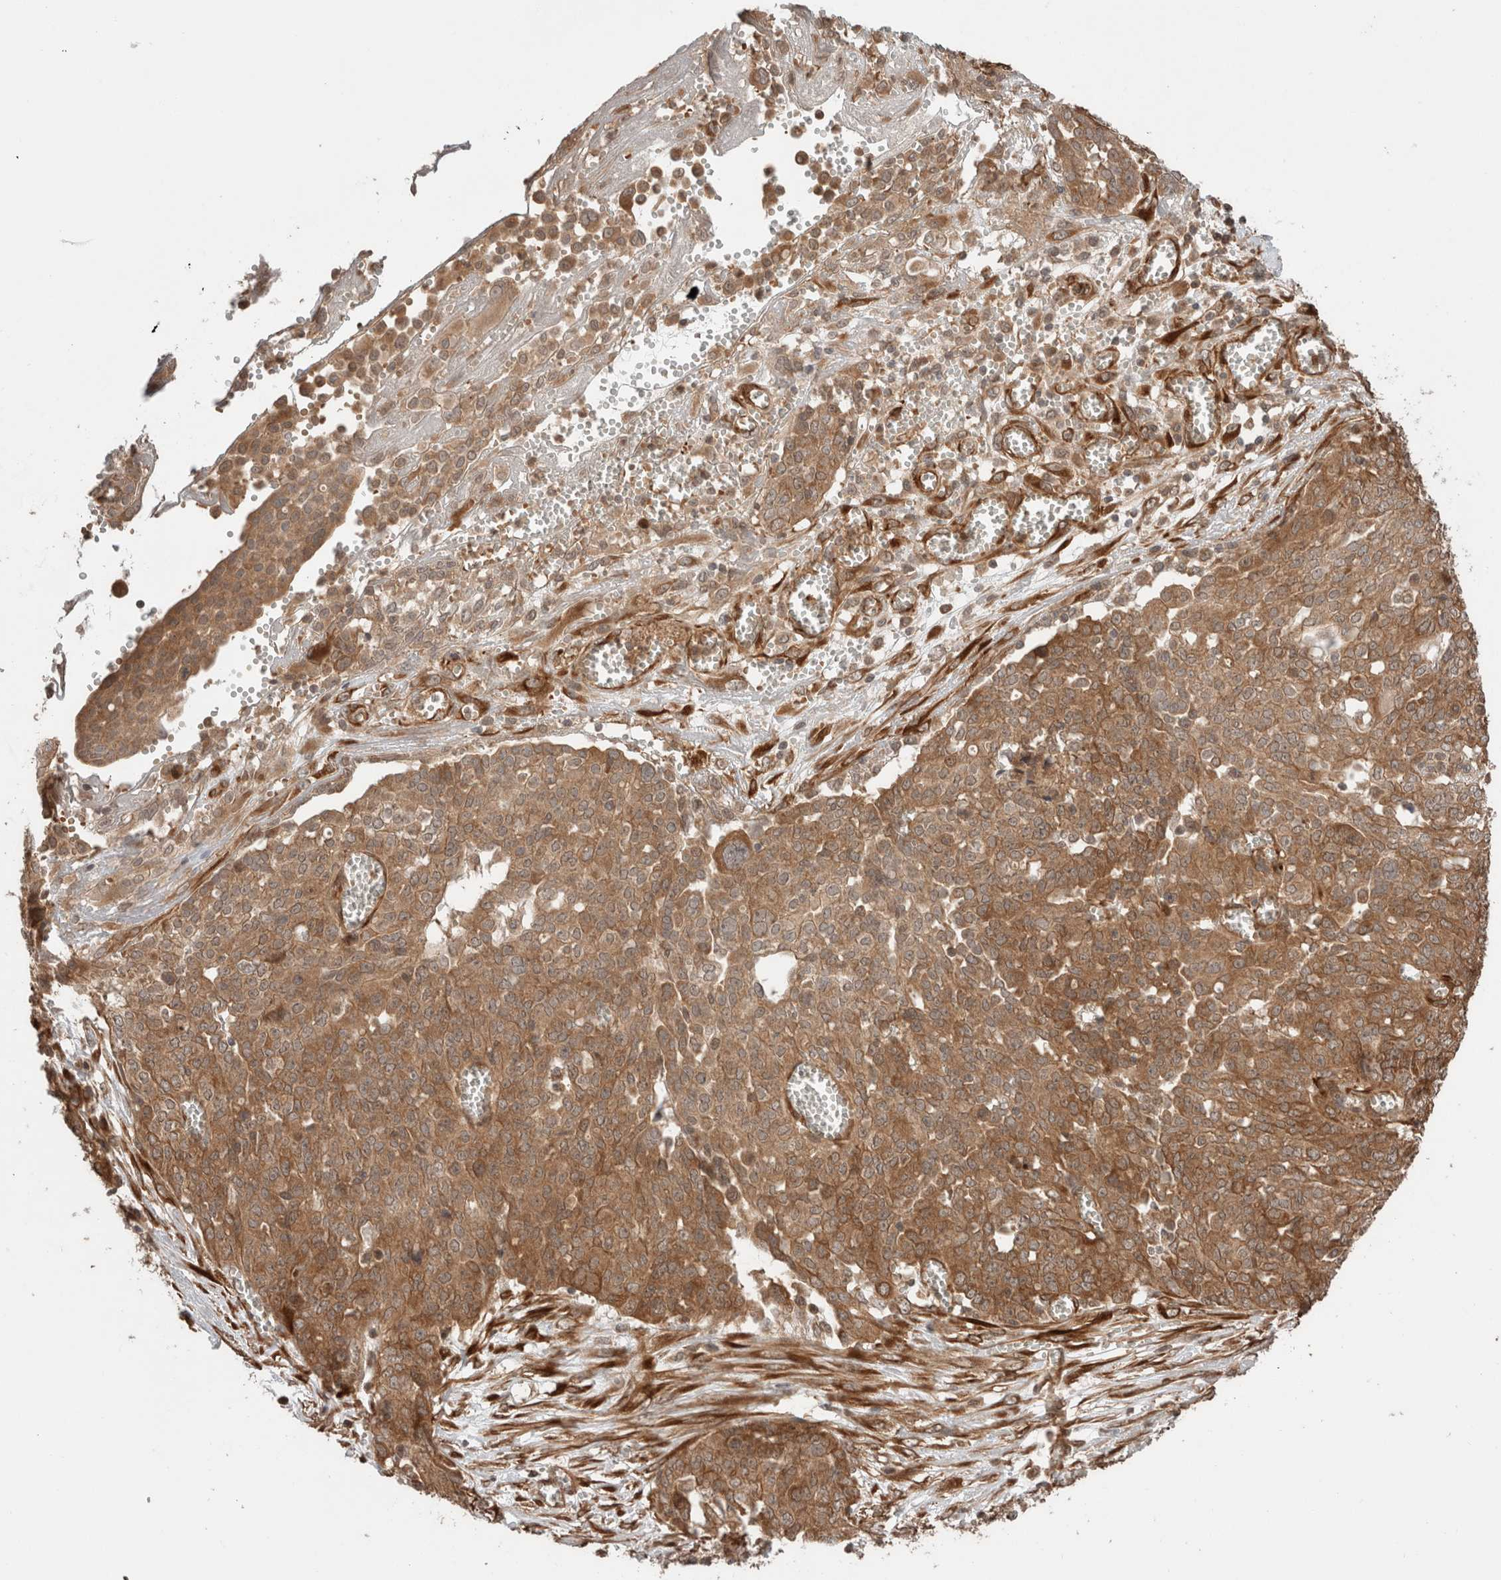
{"staining": {"intensity": "moderate", "quantity": ">75%", "location": "cytoplasmic/membranous"}, "tissue": "ovarian cancer", "cell_type": "Tumor cells", "image_type": "cancer", "snomed": [{"axis": "morphology", "description": "Cystadenocarcinoma, serous, NOS"}, {"axis": "topography", "description": "Soft tissue"}, {"axis": "topography", "description": "Ovary"}], "caption": "Ovarian serous cystadenocarcinoma was stained to show a protein in brown. There is medium levels of moderate cytoplasmic/membranous staining in about >75% of tumor cells.", "gene": "ZNF649", "patient": {"sex": "female", "age": 57}}